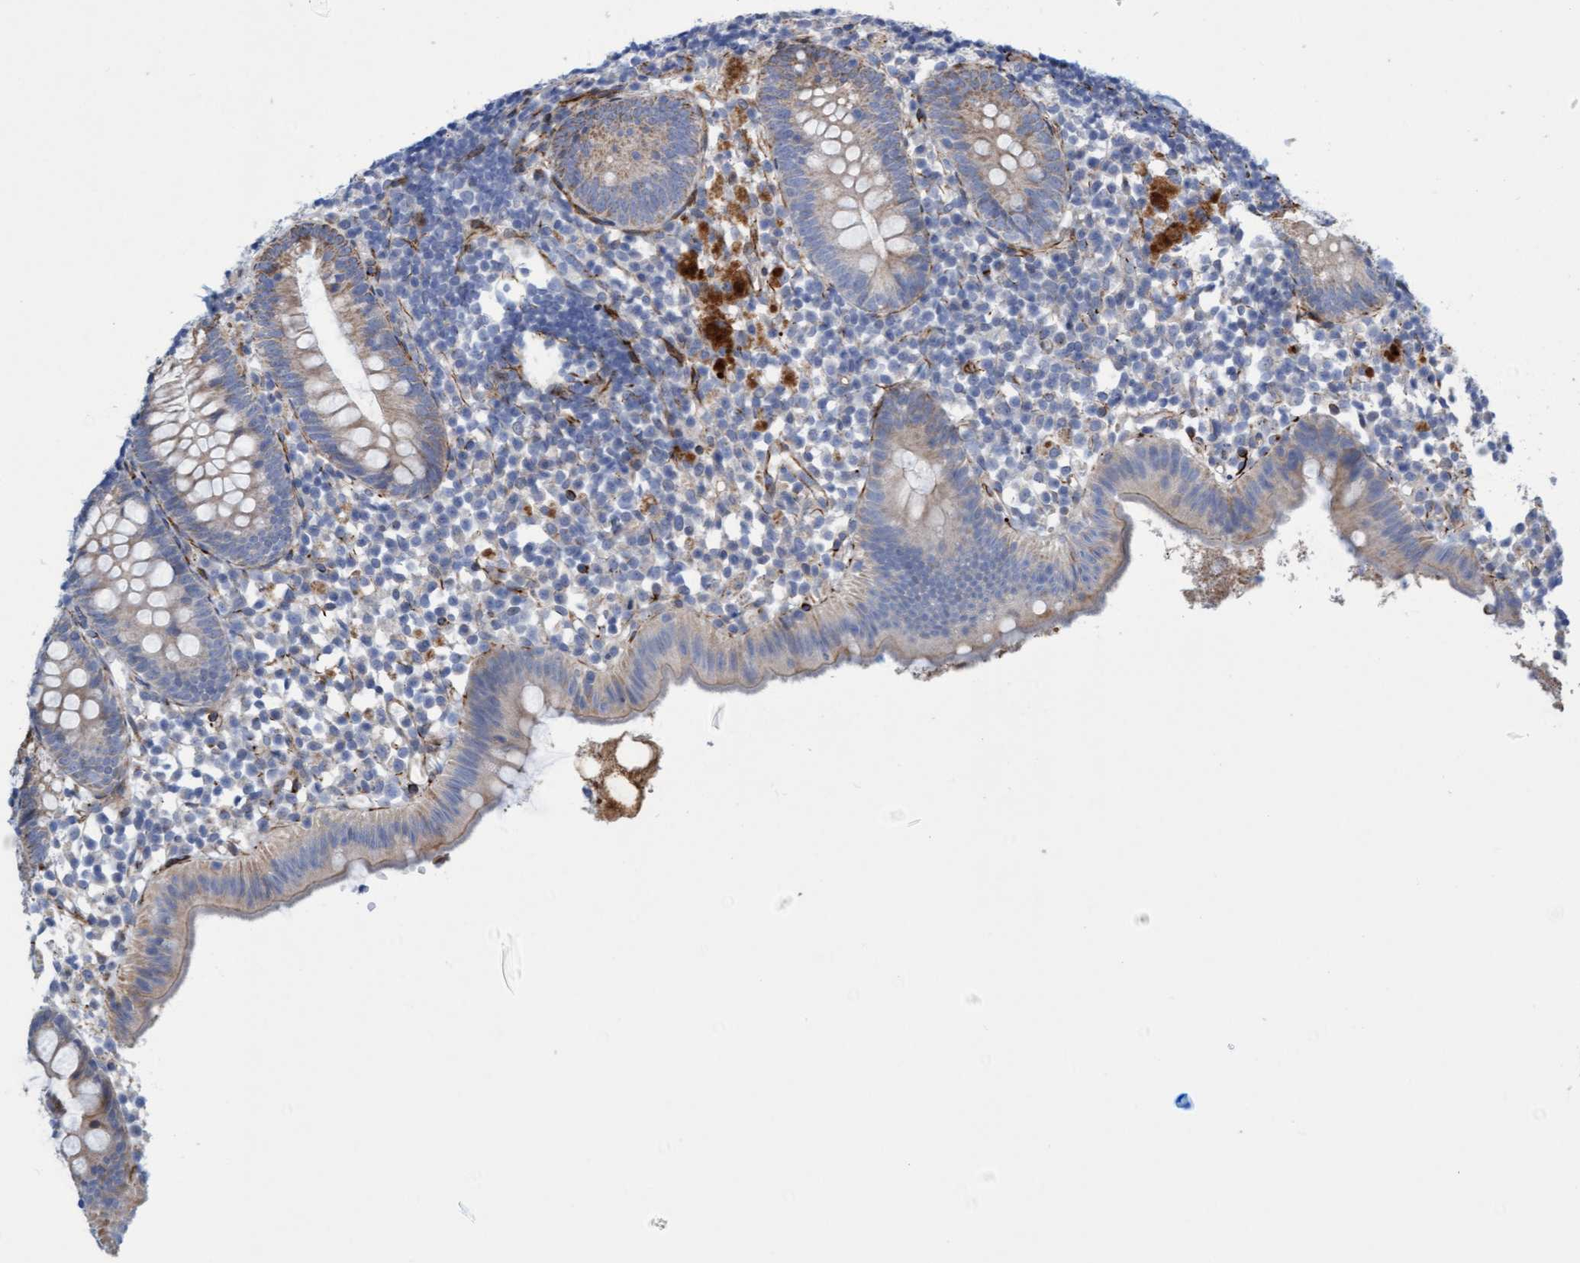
{"staining": {"intensity": "moderate", "quantity": "<25%", "location": "cytoplasmic/membranous"}, "tissue": "appendix", "cell_type": "Glandular cells", "image_type": "normal", "snomed": [{"axis": "morphology", "description": "Normal tissue, NOS"}, {"axis": "topography", "description": "Appendix"}], "caption": "Appendix stained with IHC displays moderate cytoplasmic/membranous positivity in approximately <25% of glandular cells.", "gene": "POLG2", "patient": {"sex": "female", "age": 20}}